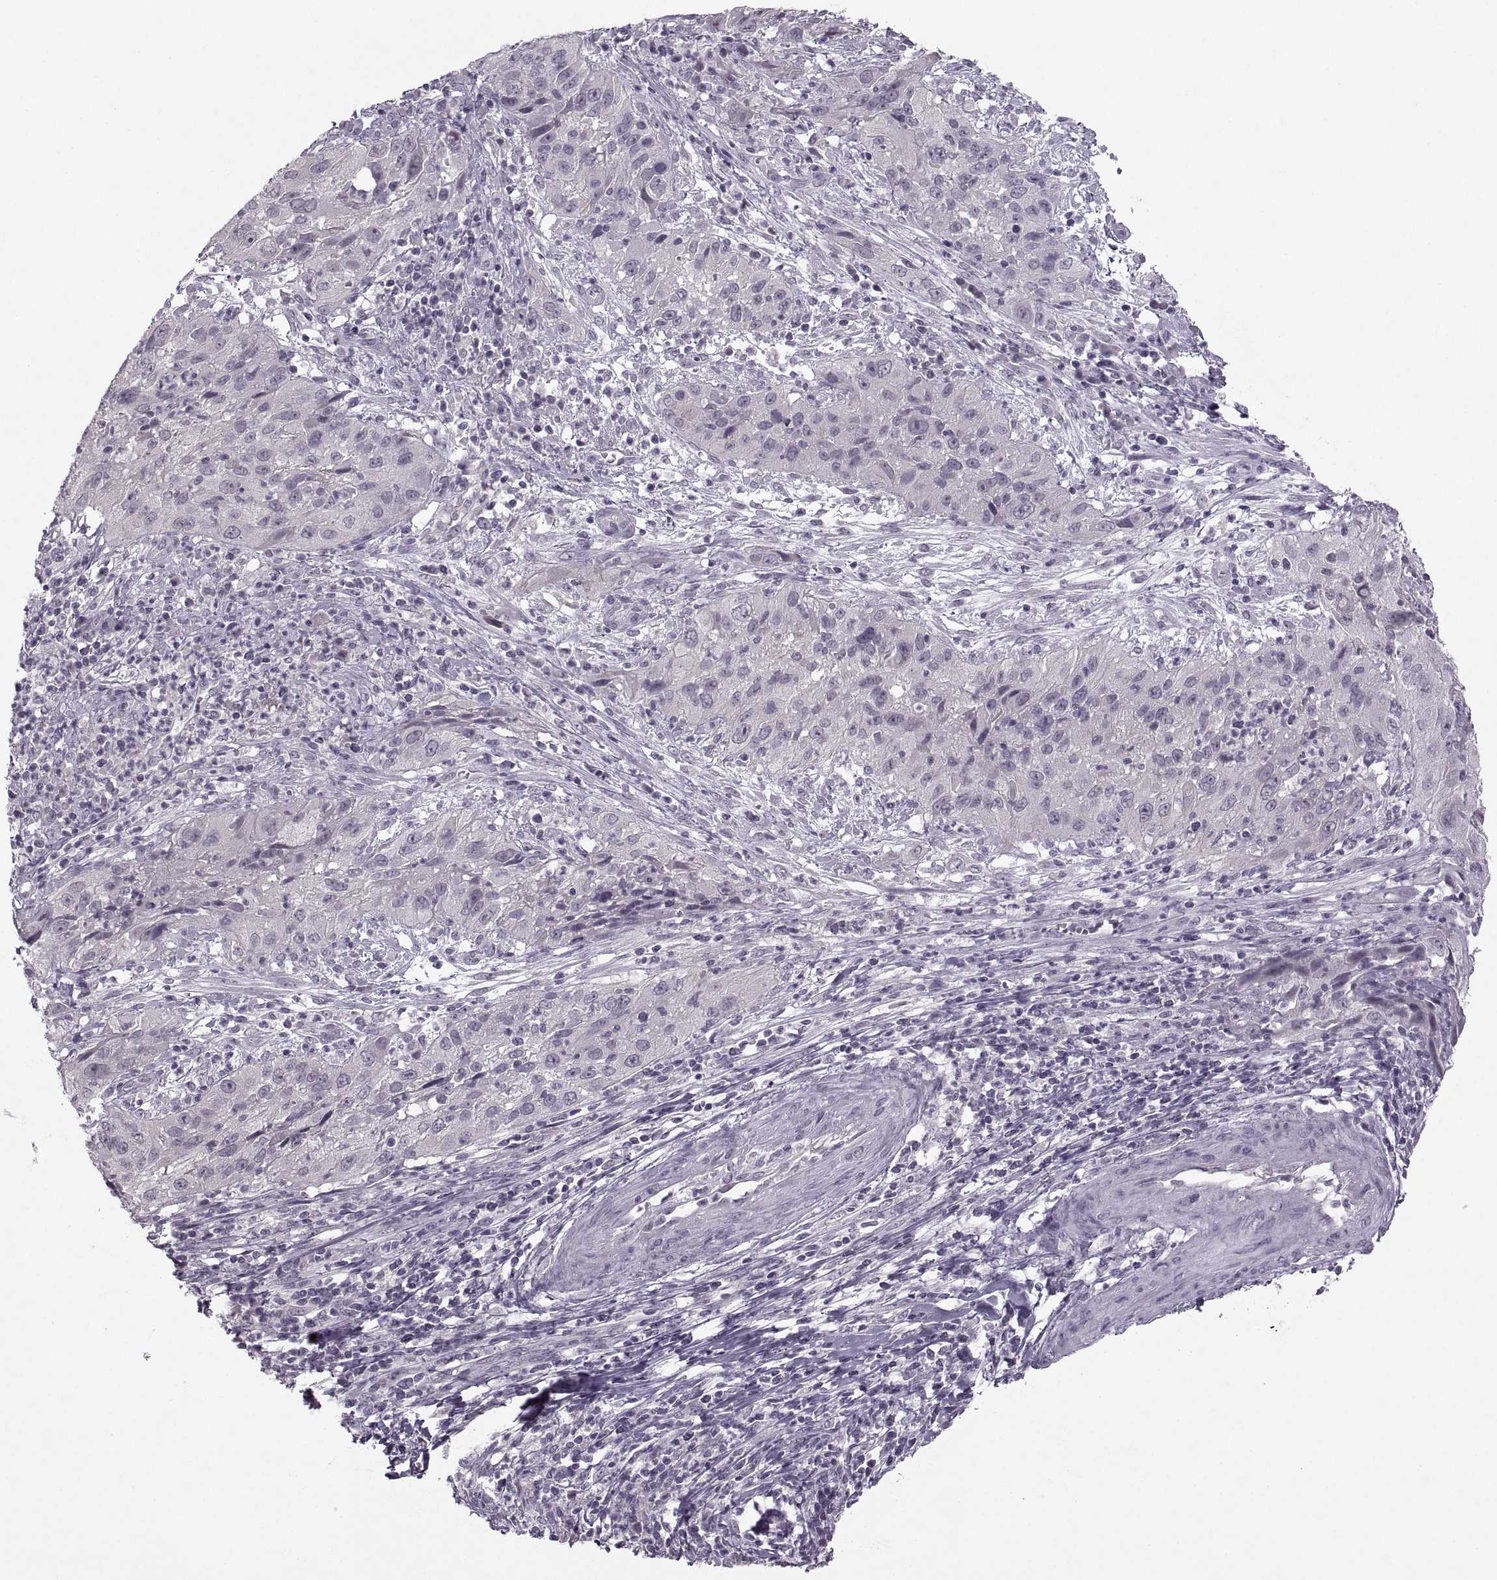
{"staining": {"intensity": "negative", "quantity": "none", "location": "none"}, "tissue": "cervical cancer", "cell_type": "Tumor cells", "image_type": "cancer", "snomed": [{"axis": "morphology", "description": "Squamous cell carcinoma, NOS"}, {"axis": "topography", "description": "Cervix"}], "caption": "The image demonstrates no staining of tumor cells in squamous cell carcinoma (cervical). (DAB immunohistochemistry visualized using brightfield microscopy, high magnification).", "gene": "MGAT4D", "patient": {"sex": "female", "age": 32}}